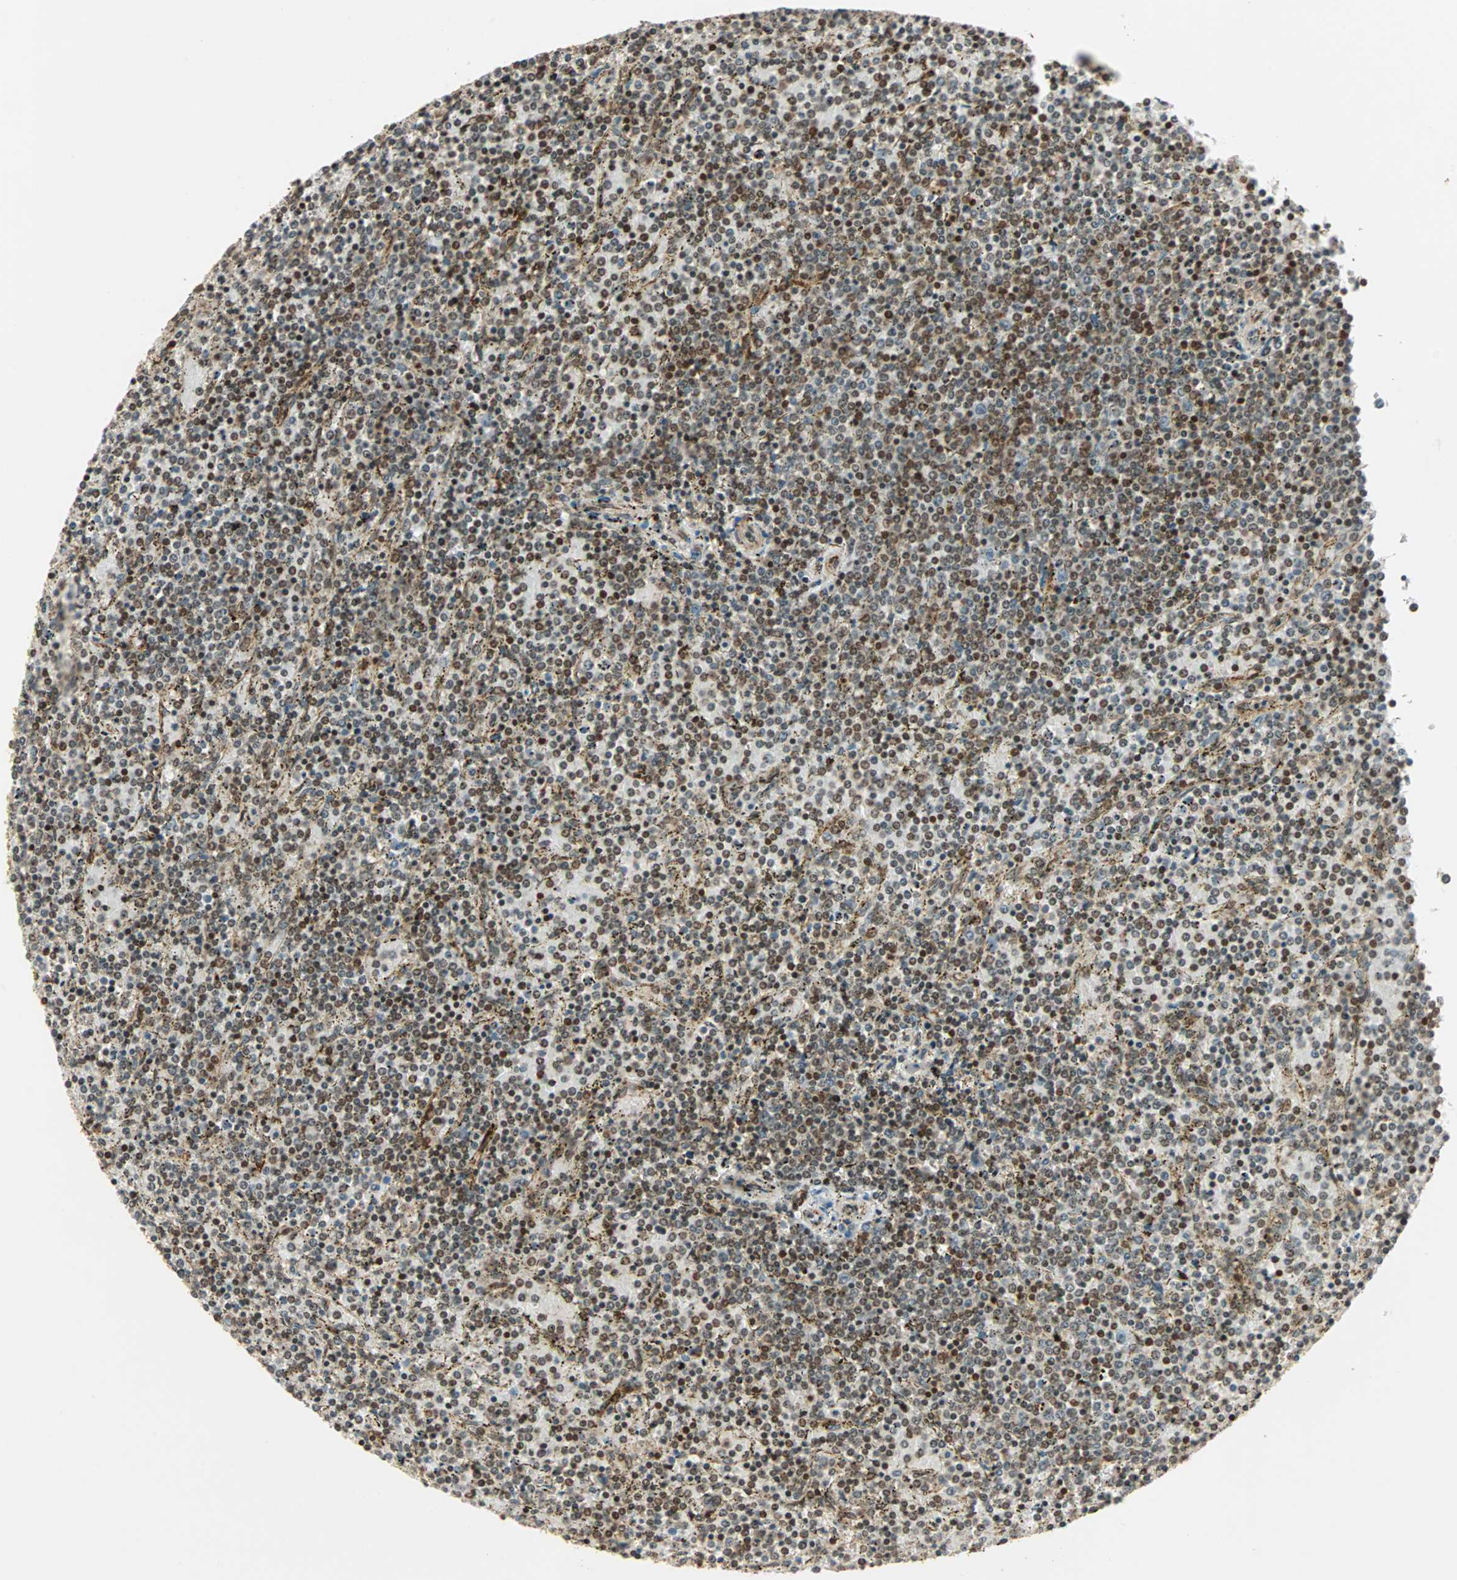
{"staining": {"intensity": "strong", "quantity": ">75%", "location": "cytoplasmic/membranous,nuclear"}, "tissue": "lymphoma", "cell_type": "Tumor cells", "image_type": "cancer", "snomed": [{"axis": "morphology", "description": "Malignant lymphoma, non-Hodgkin's type, Low grade"}, {"axis": "topography", "description": "Spleen"}], "caption": "The immunohistochemical stain highlights strong cytoplasmic/membranous and nuclear expression in tumor cells of lymphoma tissue.", "gene": "ZBED9", "patient": {"sex": "female", "age": 77}}